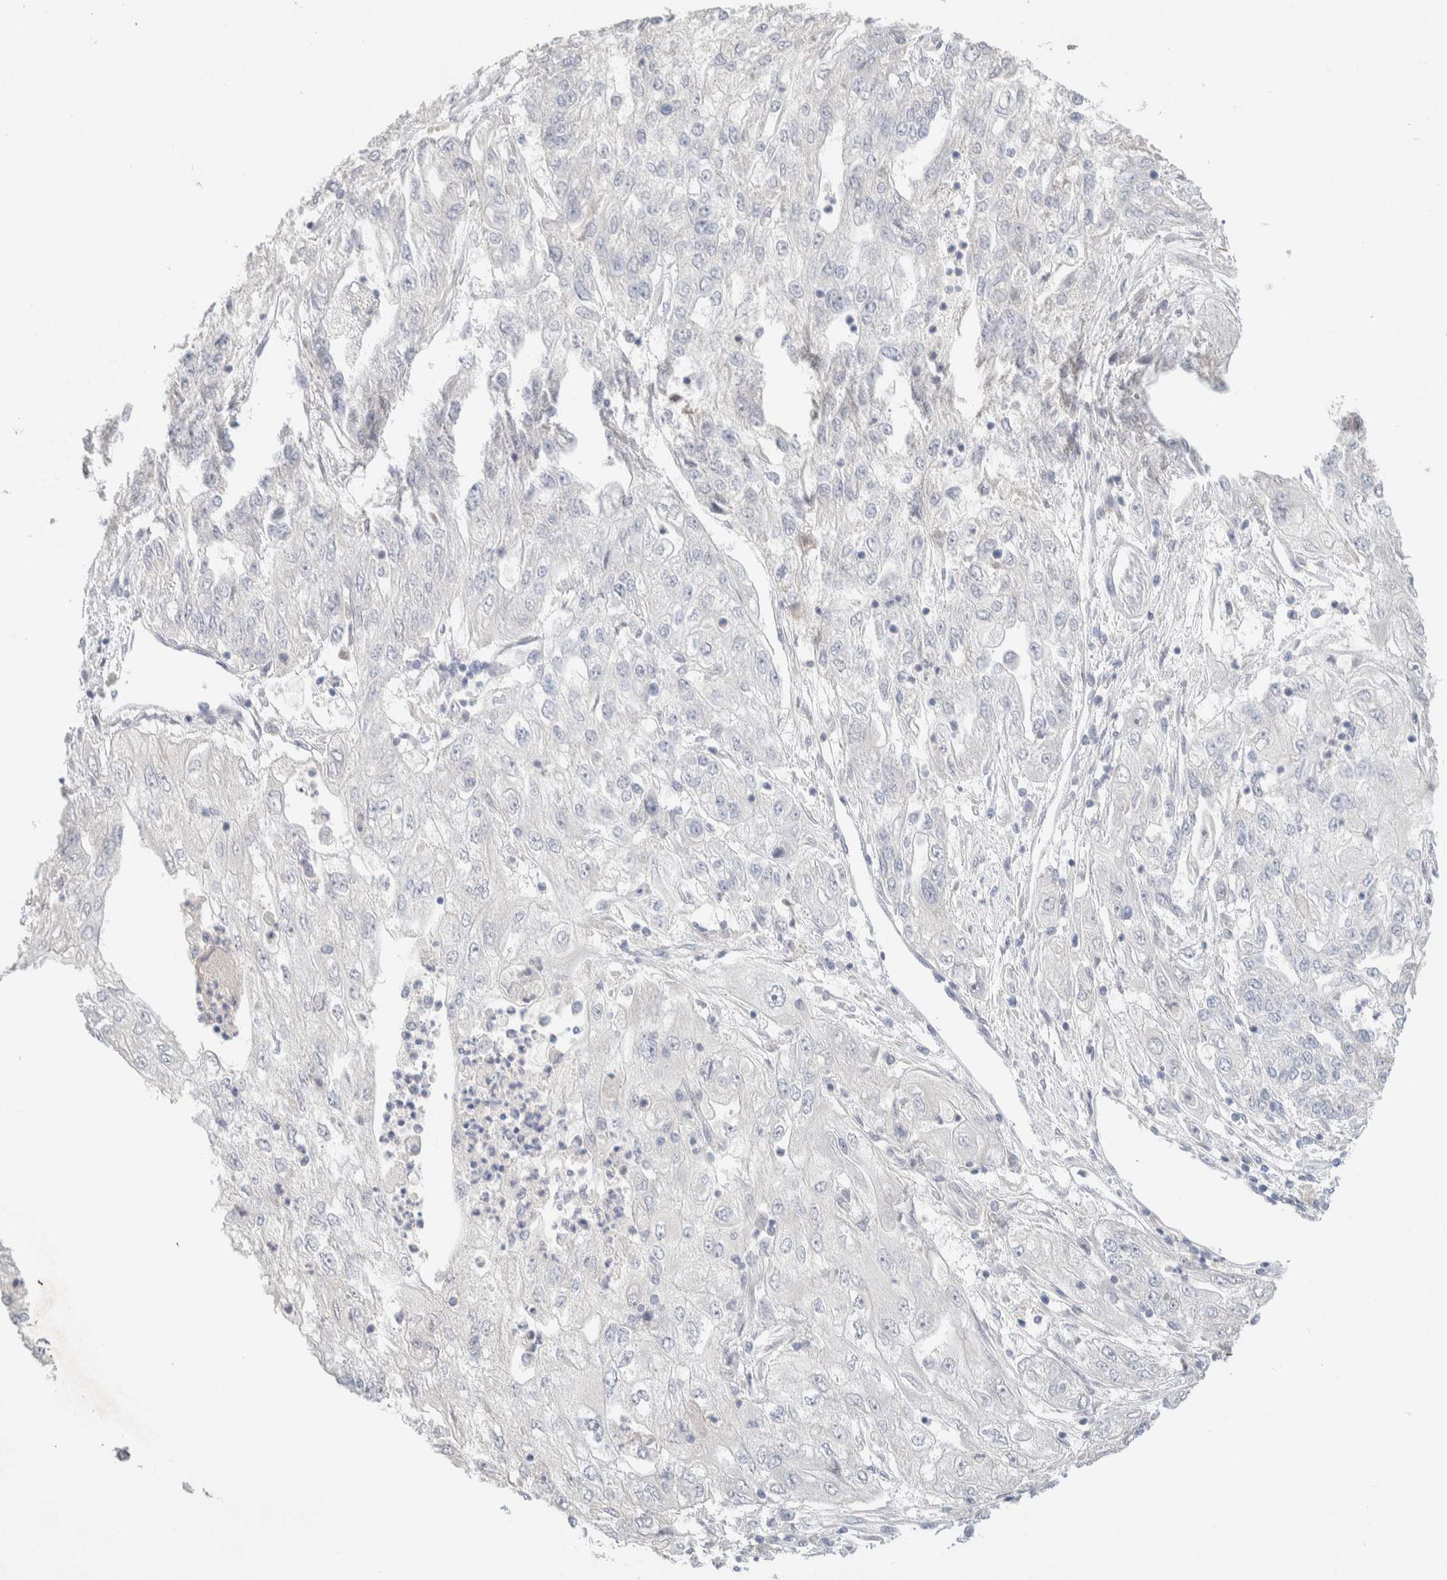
{"staining": {"intensity": "negative", "quantity": "none", "location": "none"}, "tissue": "endometrial cancer", "cell_type": "Tumor cells", "image_type": "cancer", "snomed": [{"axis": "morphology", "description": "Adenocarcinoma, NOS"}, {"axis": "topography", "description": "Endometrium"}], "caption": "The micrograph demonstrates no significant positivity in tumor cells of endometrial adenocarcinoma.", "gene": "RIDA", "patient": {"sex": "female", "age": 49}}